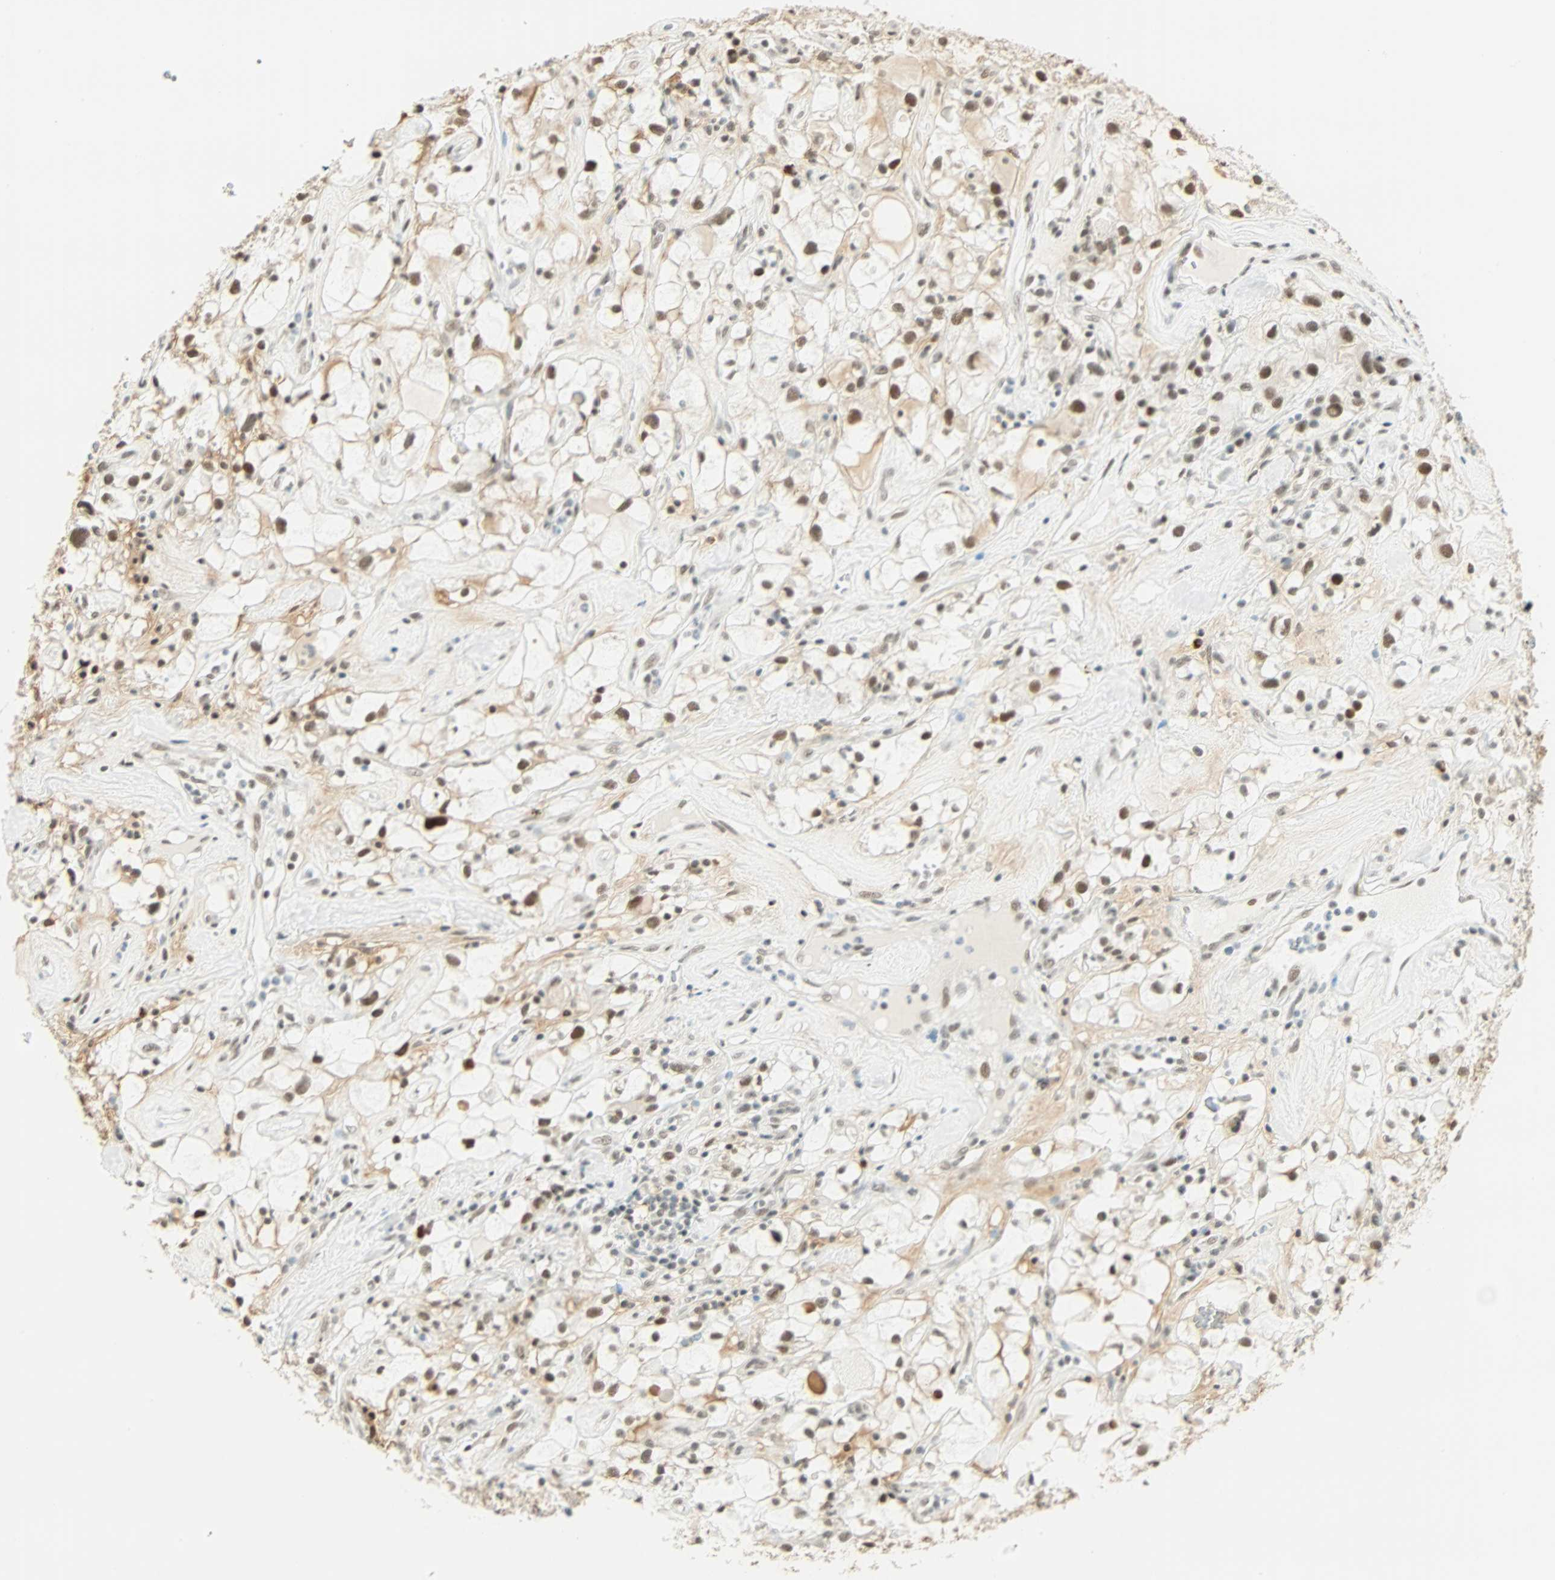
{"staining": {"intensity": "strong", "quantity": ">75%", "location": "nuclear"}, "tissue": "renal cancer", "cell_type": "Tumor cells", "image_type": "cancer", "snomed": [{"axis": "morphology", "description": "Adenocarcinoma, NOS"}, {"axis": "topography", "description": "Kidney"}], "caption": "A histopathology image of human renal cancer (adenocarcinoma) stained for a protein exhibits strong nuclear brown staining in tumor cells. (DAB (3,3'-diaminobenzidine) IHC with brightfield microscopy, high magnification).", "gene": "NELFE", "patient": {"sex": "female", "age": 60}}